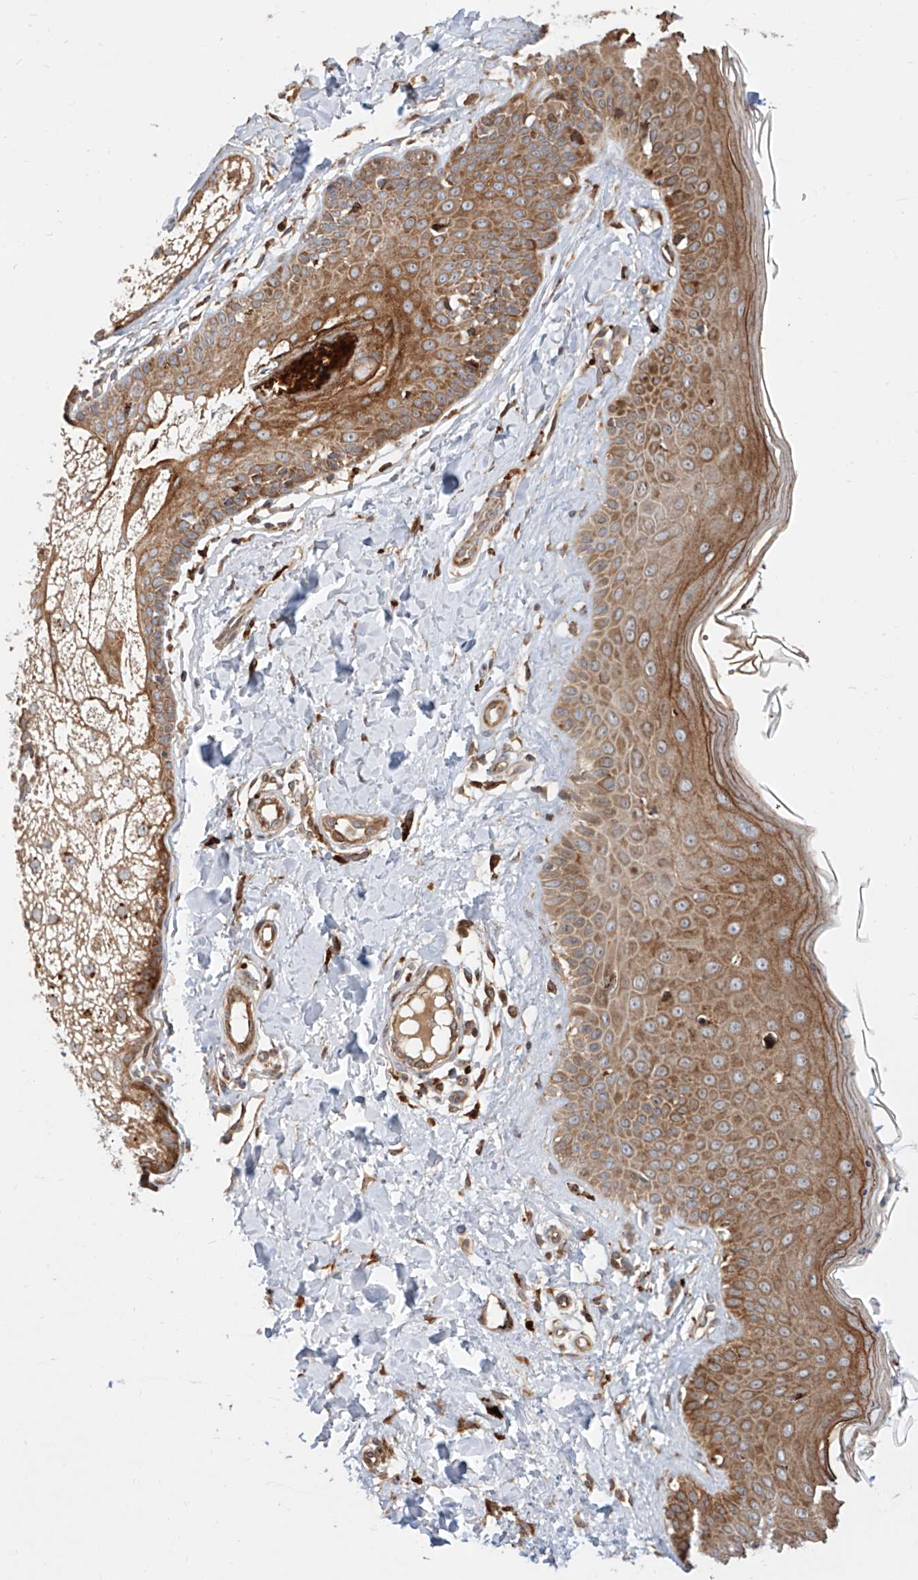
{"staining": {"intensity": "moderate", "quantity": ">75%", "location": "cytoplasmic/membranous"}, "tissue": "skin", "cell_type": "Fibroblasts", "image_type": "normal", "snomed": [{"axis": "morphology", "description": "Normal tissue, NOS"}, {"axis": "topography", "description": "Skin"}], "caption": "IHC (DAB) staining of normal human skin demonstrates moderate cytoplasmic/membranous protein expression in about >75% of fibroblasts.", "gene": "DIRAS3", "patient": {"sex": "male", "age": 52}}